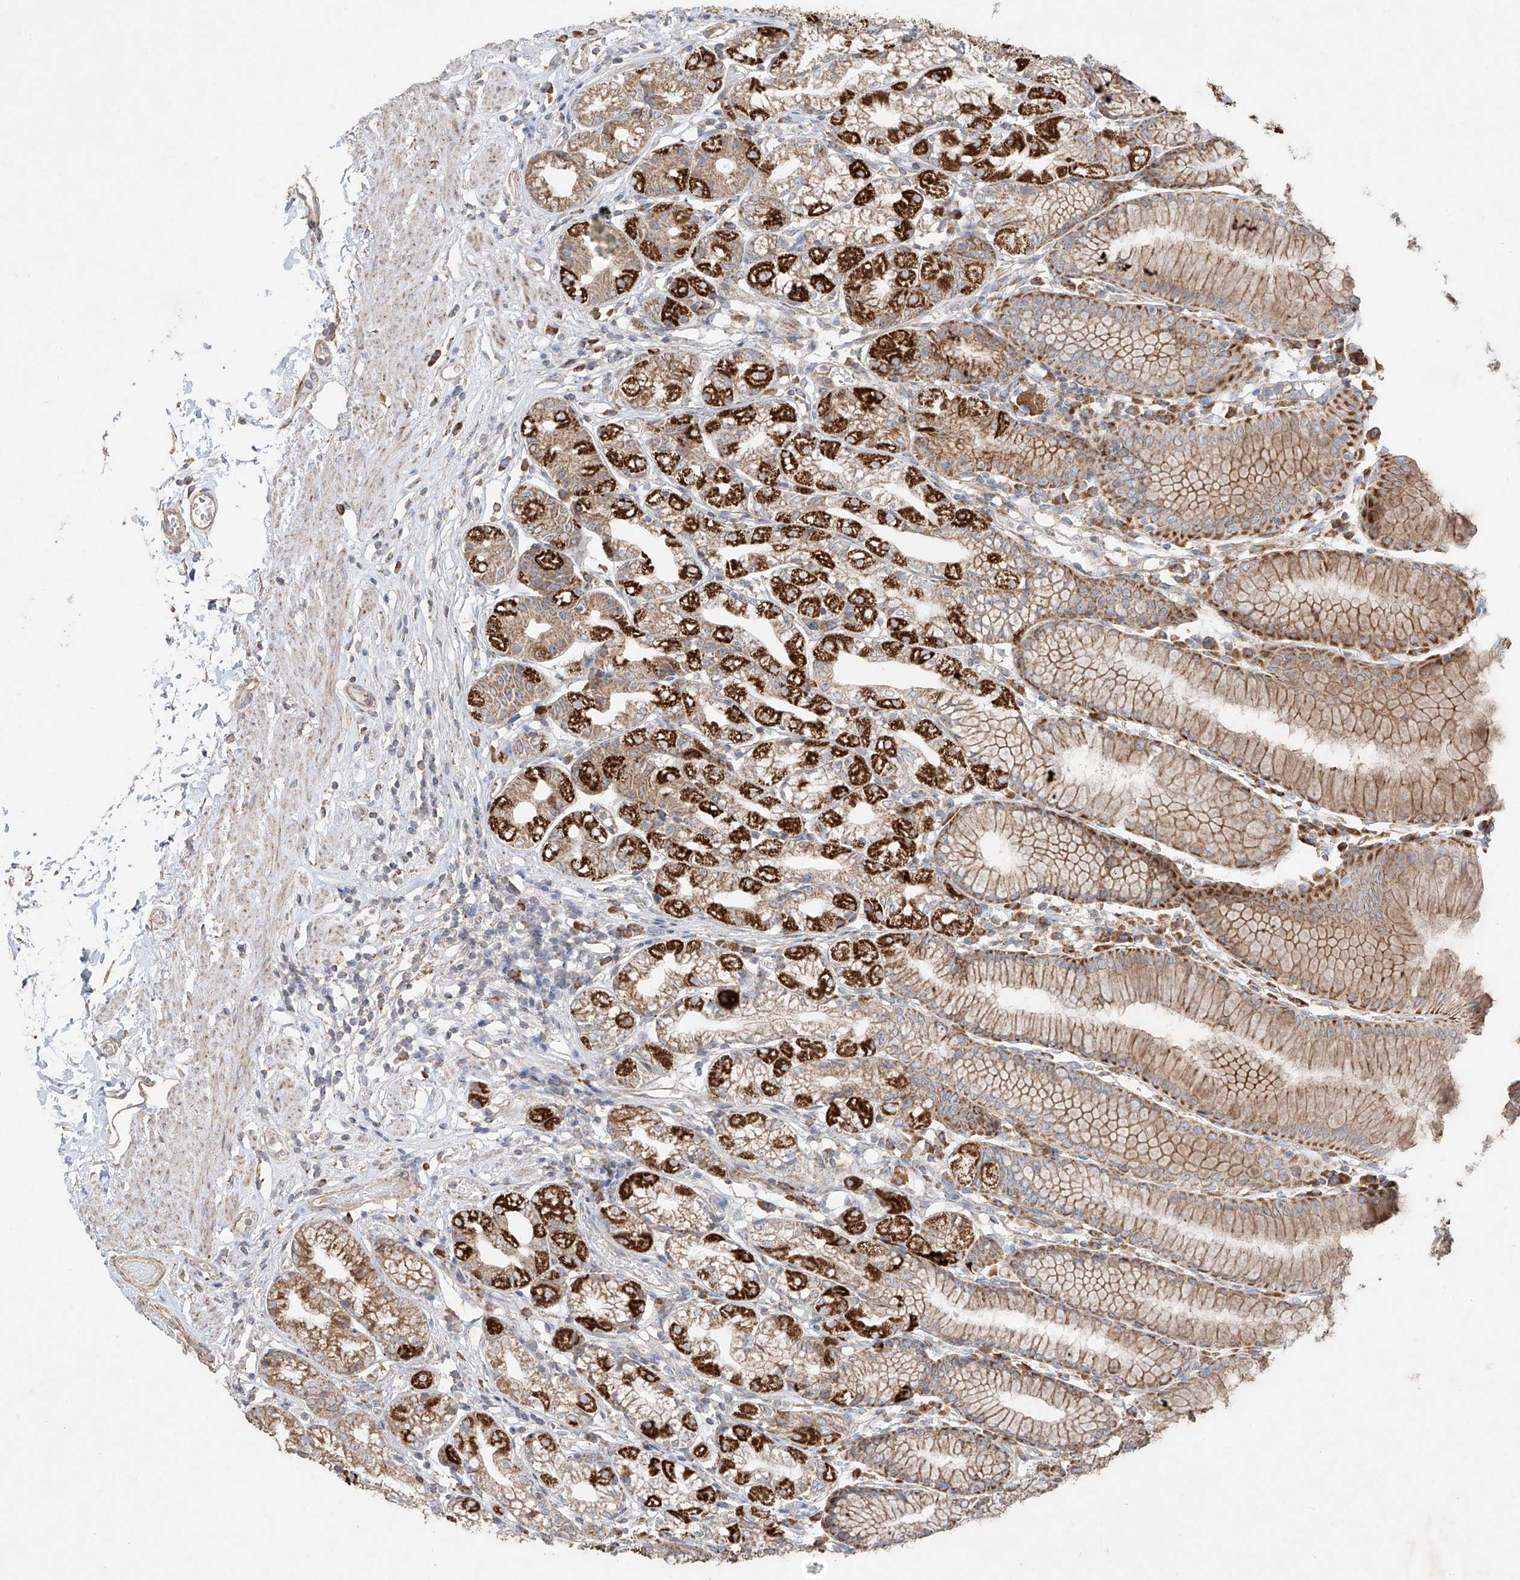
{"staining": {"intensity": "strong", "quantity": "25%-75%", "location": "cytoplasmic/membranous"}, "tissue": "stomach", "cell_type": "Glandular cells", "image_type": "normal", "snomed": [{"axis": "morphology", "description": "Normal tissue, NOS"}, {"axis": "topography", "description": "Stomach"}], "caption": "Immunohistochemical staining of normal human stomach reveals 25%-75% levels of strong cytoplasmic/membranous protein expression in approximately 25%-75% of glandular cells. Immunohistochemistry (ihc) stains the protein of interest in brown and the nuclei are stained blue.", "gene": "COLGALT2", "patient": {"sex": "female", "age": 57}}